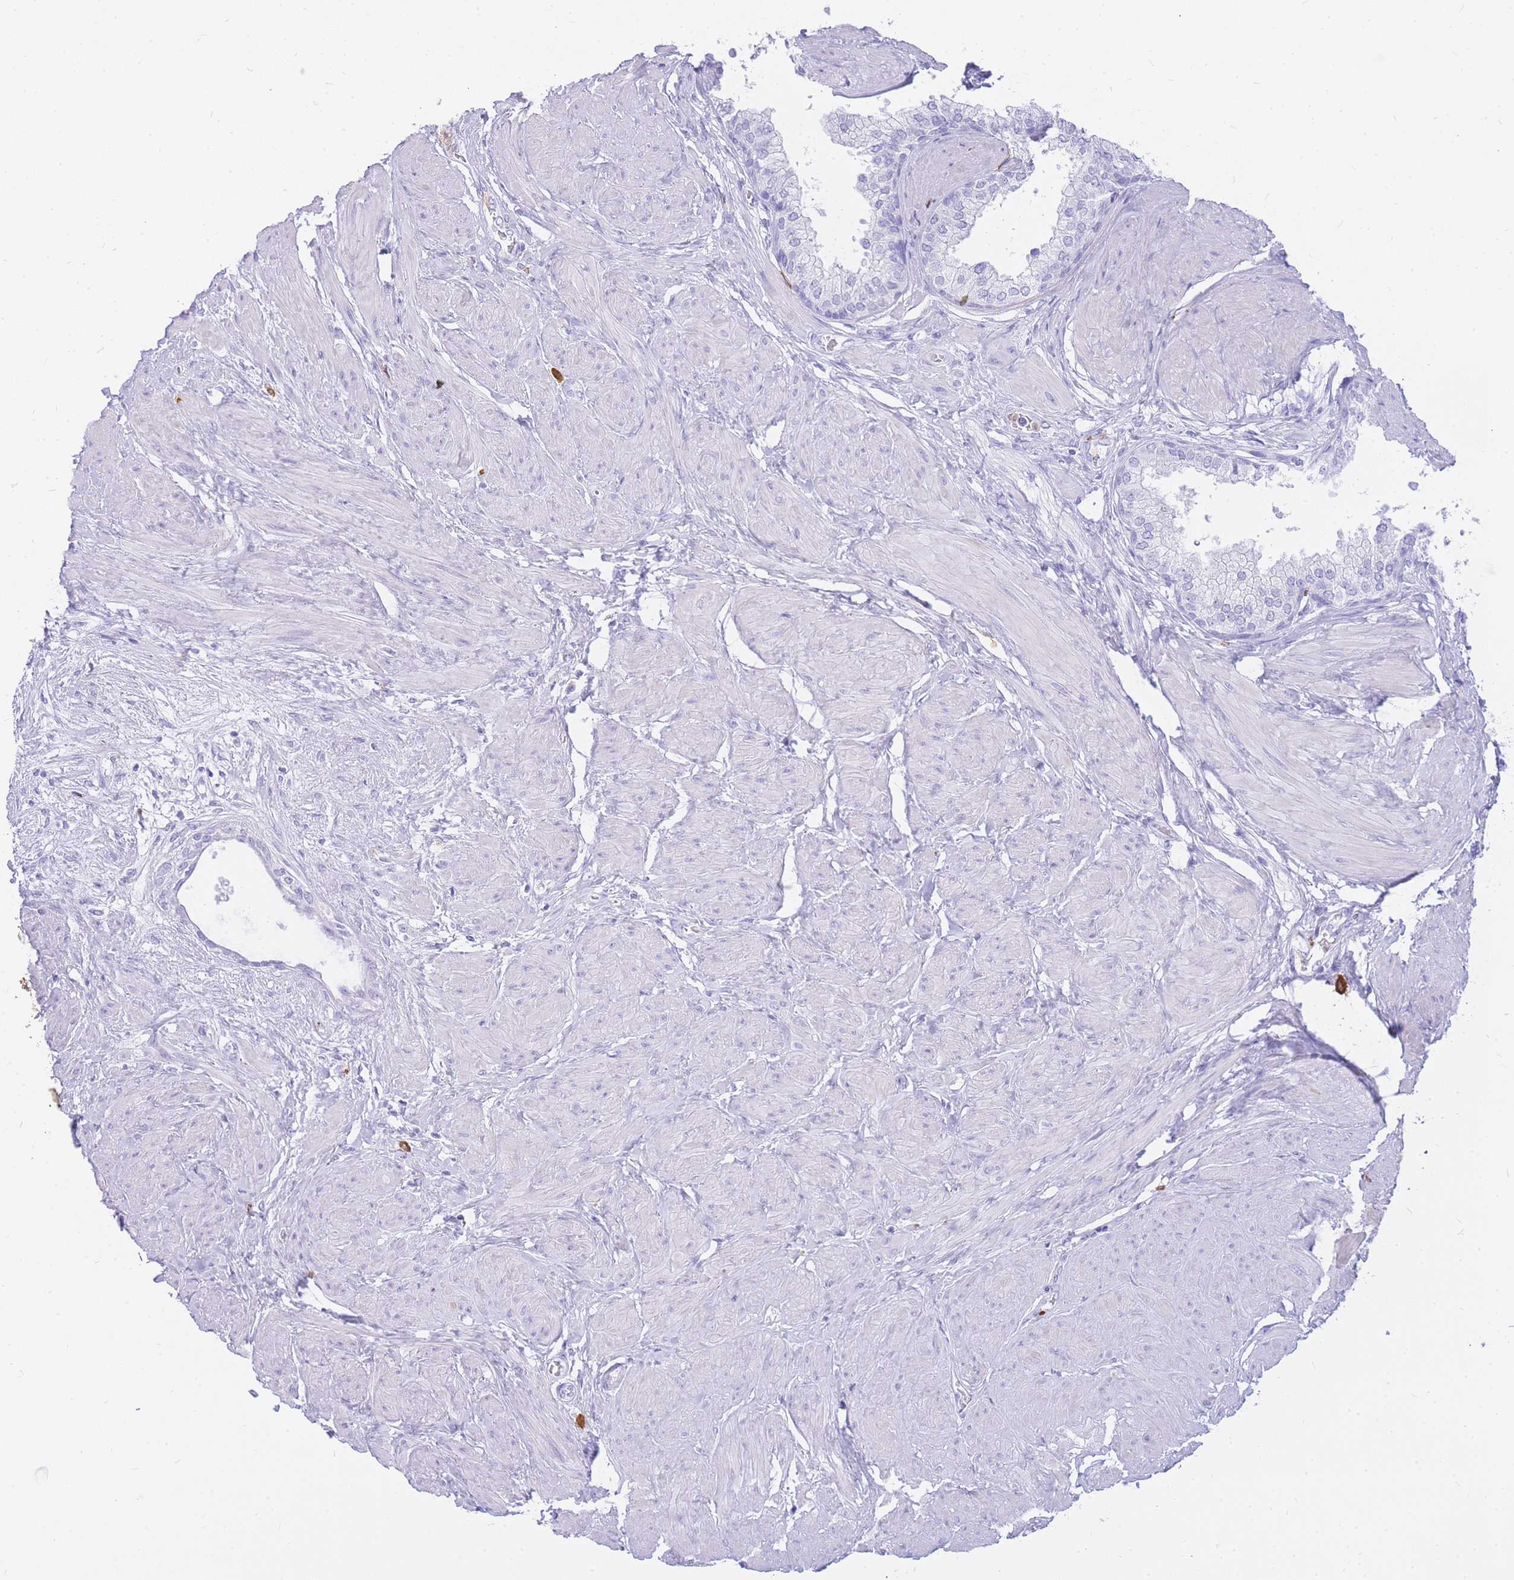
{"staining": {"intensity": "negative", "quantity": "none", "location": "none"}, "tissue": "prostate", "cell_type": "Glandular cells", "image_type": "normal", "snomed": [{"axis": "morphology", "description": "Normal tissue, NOS"}, {"axis": "topography", "description": "Prostate"}], "caption": "Immunohistochemistry micrograph of benign prostate: human prostate stained with DAB shows no significant protein positivity in glandular cells. (Brightfield microscopy of DAB (3,3'-diaminobenzidine) IHC at high magnification).", "gene": "HERC1", "patient": {"sex": "male", "age": 48}}